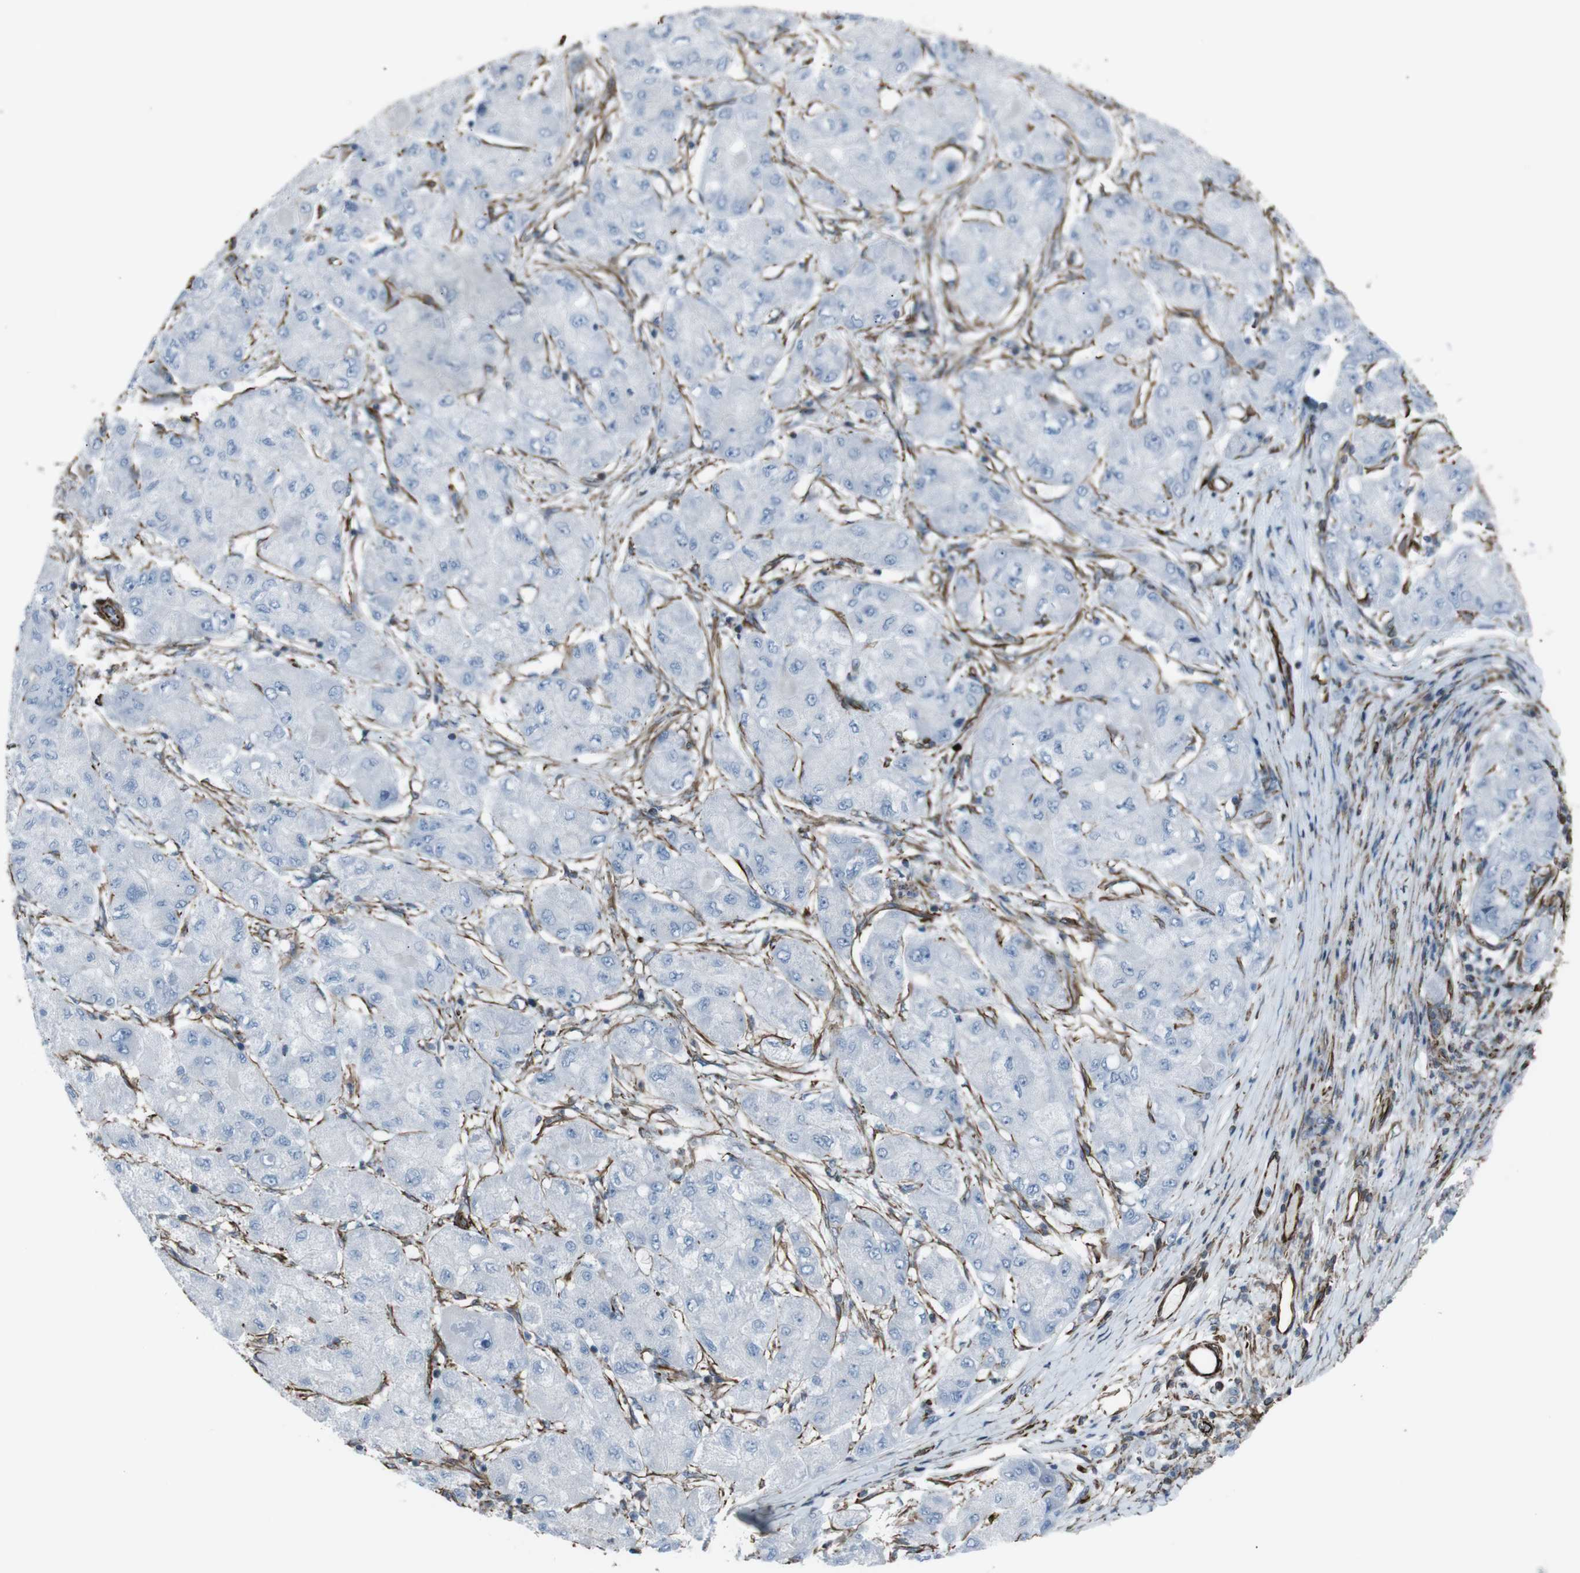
{"staining": {"intensity": "negative", "quantity": "none", "location": "none"}, "tissue": "liver cancer", "cell_type": "Tumor cells", "image_type": "cancer", "snomed": [{"axis": "morphology", "description": "Carcinoma, Hepatocellular, NOS"}, {"axis": "topography", "description": "Liver"}], "caption": "Immunohistochemistry histopathology image of neoplastic tissue: hepatocellular carcinoma (liver) stained with DAB exhibits no significant protein positivity in tumor cells. The staining was performed using DAB to visualize the protein expression in brown, while the nuclei were stained in blue with hematoxylin (Magnification: 20x).", "gene": "ZDHHC6", "patient": {"sex": "male", "age": 80}}